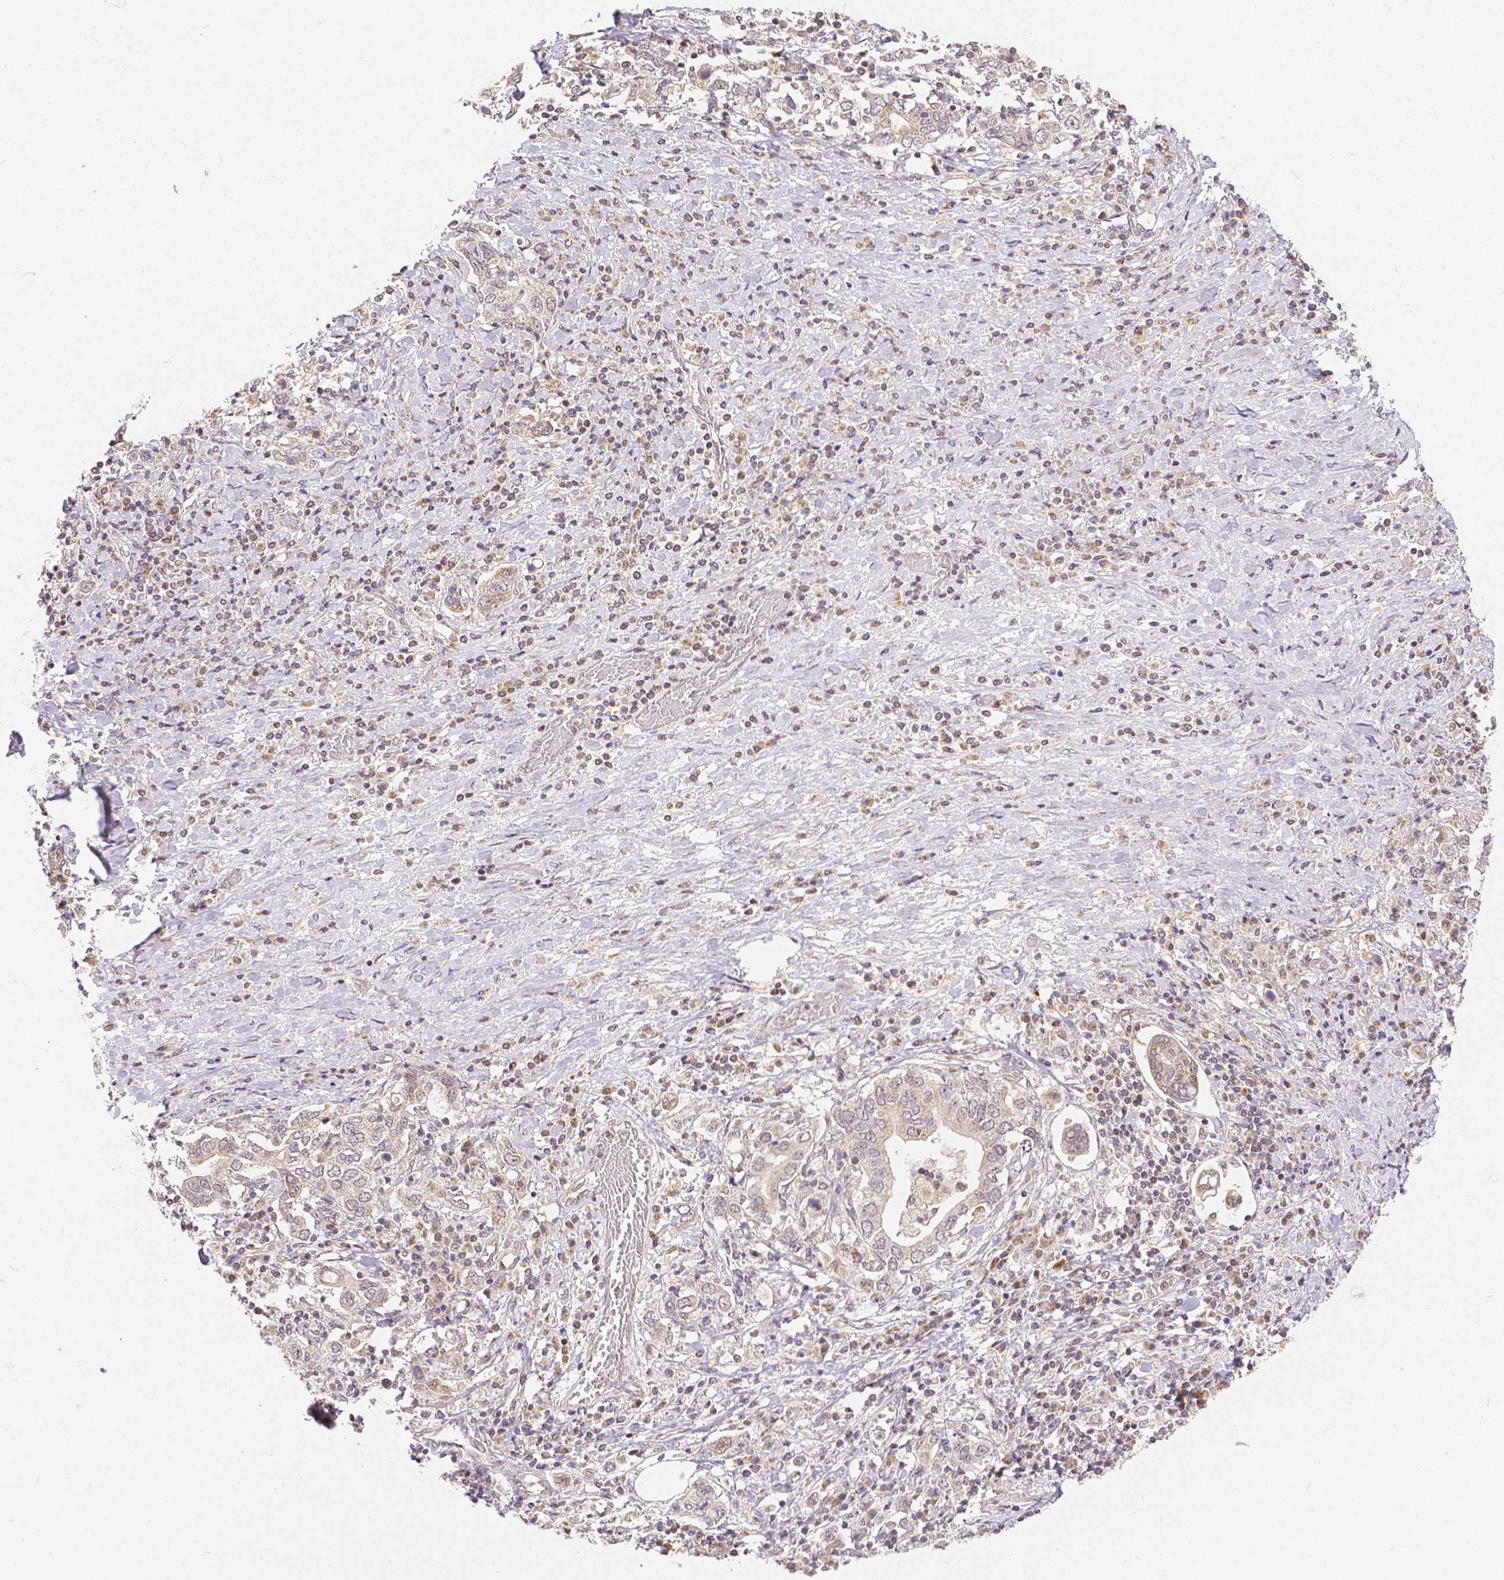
{"staining": {"intensity": "weak", "quantity": "<25%", "location": "cytoplasmic/membranous"}, "tissue": "stomach cancer", "cell_type": "Tumor cells", "image_type": "cancer", "snomed": [{"axis": "morphology", "description": "Adenocarcinoma, NOS"}, {"axis": "topography", "description": "Stomach, upper"}, {"axis": "topography", "description": "Stomach"}], "caption": "Protein analysis of stomach cancer (adenocarcinoma) displays no significant staining in tumor cells. Brightfield microscopy of immunohistochemistry (IHC) stained with DAB (brown) and hematoxylin (blue), captured at high magnification.", "gene": "RHOT1", "patient": {"sex": "male", "age": 62}}